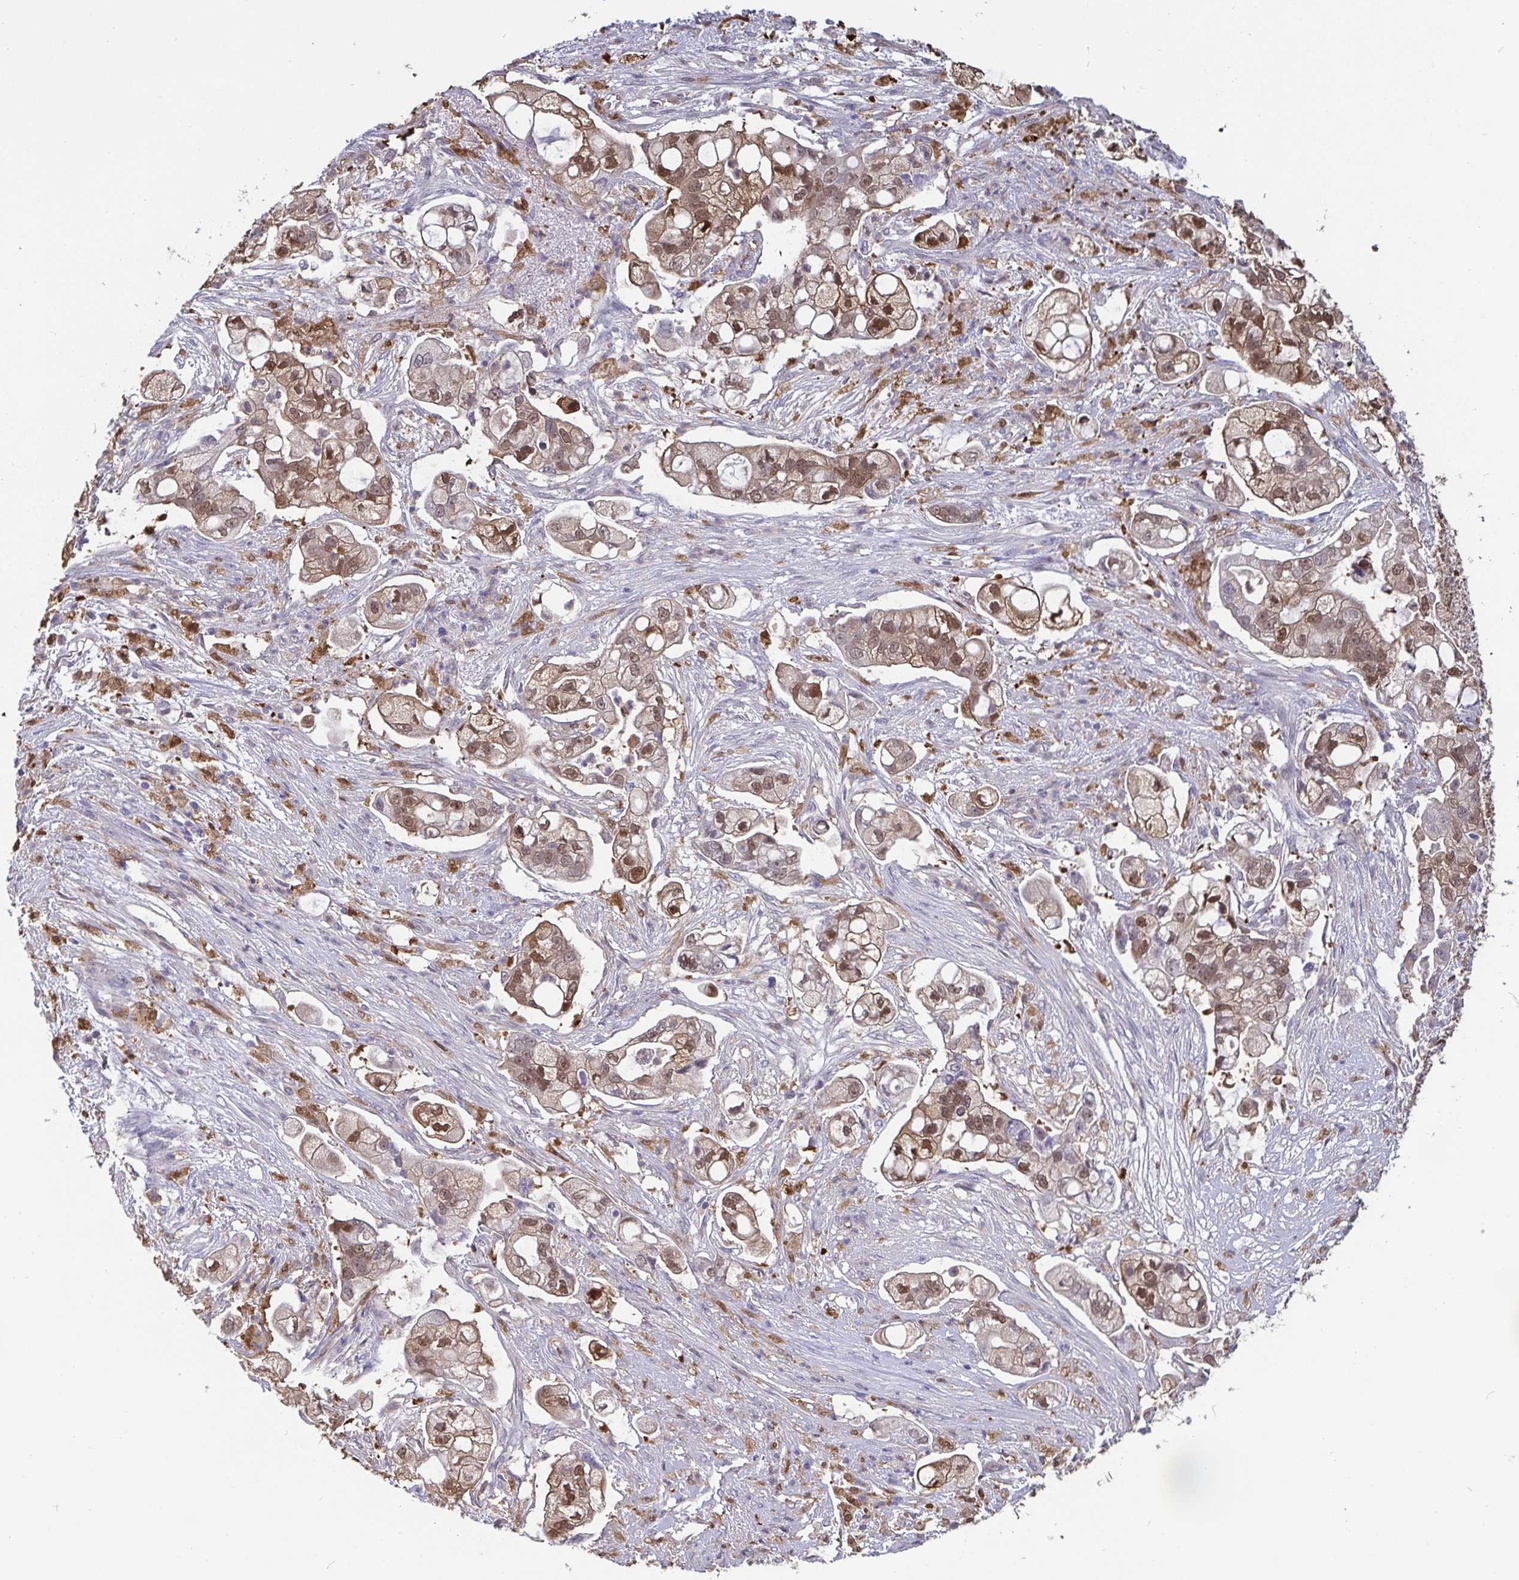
{"staining": {"intensity": "moderate", "quantity": ">75%", "location": "nuclear"}, "tissue": "pancreatic cancer", "cell_type": "Tumor cells", "image_type": "cancer", "snomed": [{"axis": "morphology", "description": "Adenocarcinoma, NOS"}, {"axis": "topography", "description": "Pancreas"}], "caption": "Pancreatic cancer (adenocarcinoma) was stained to show a protein in brown. There is medium levels of moderate nuclear staining in approximately >75% of tumor cells.", "gene": "IDH1", "patient": {"sex": "female", "age": 69}}